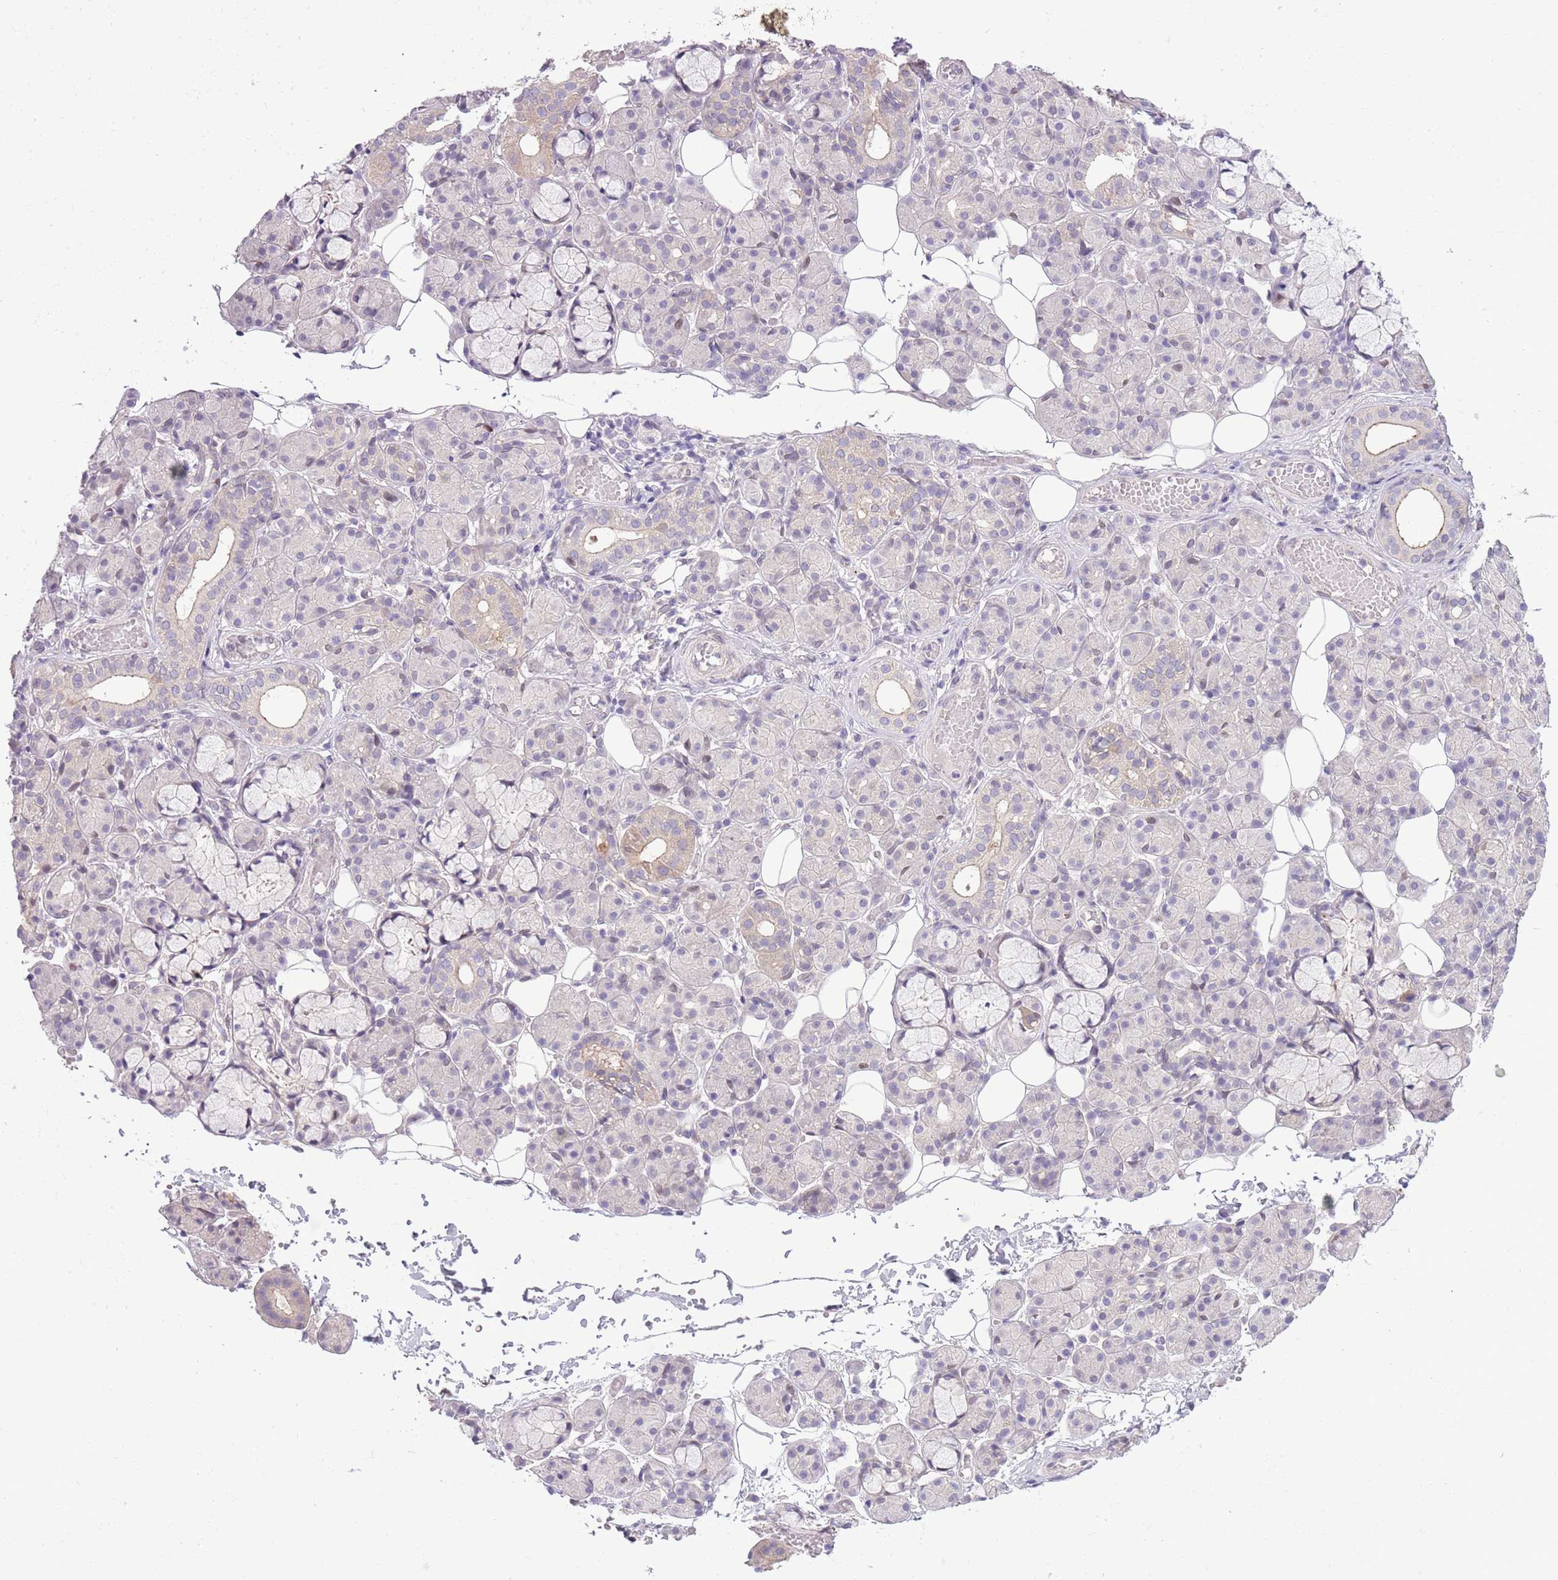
{"staining": {"intensity": "negative", "quantity": "none", "location": "none"}, "tissue": "salivary gland", "cell_type": "Glandular cells", "image_type": "normal", "snomed": [{"axis": "morphology", "description": "Normal tissue, NOS"}, {"axis": "topography", "description": "Salivary gland"}], "caption": "An immunohistochemistry (IHC) image of normal salivary gland is shown. There is no staining in glandular cells of salivary gland. Brightfield microscopy of immunohistochemistry (IHC) stained with DAB (brown) and hematoxylin (blue), captured at high magnification.", "gene": "CCND2", "patient": {"sex": "male", "age": 63}}